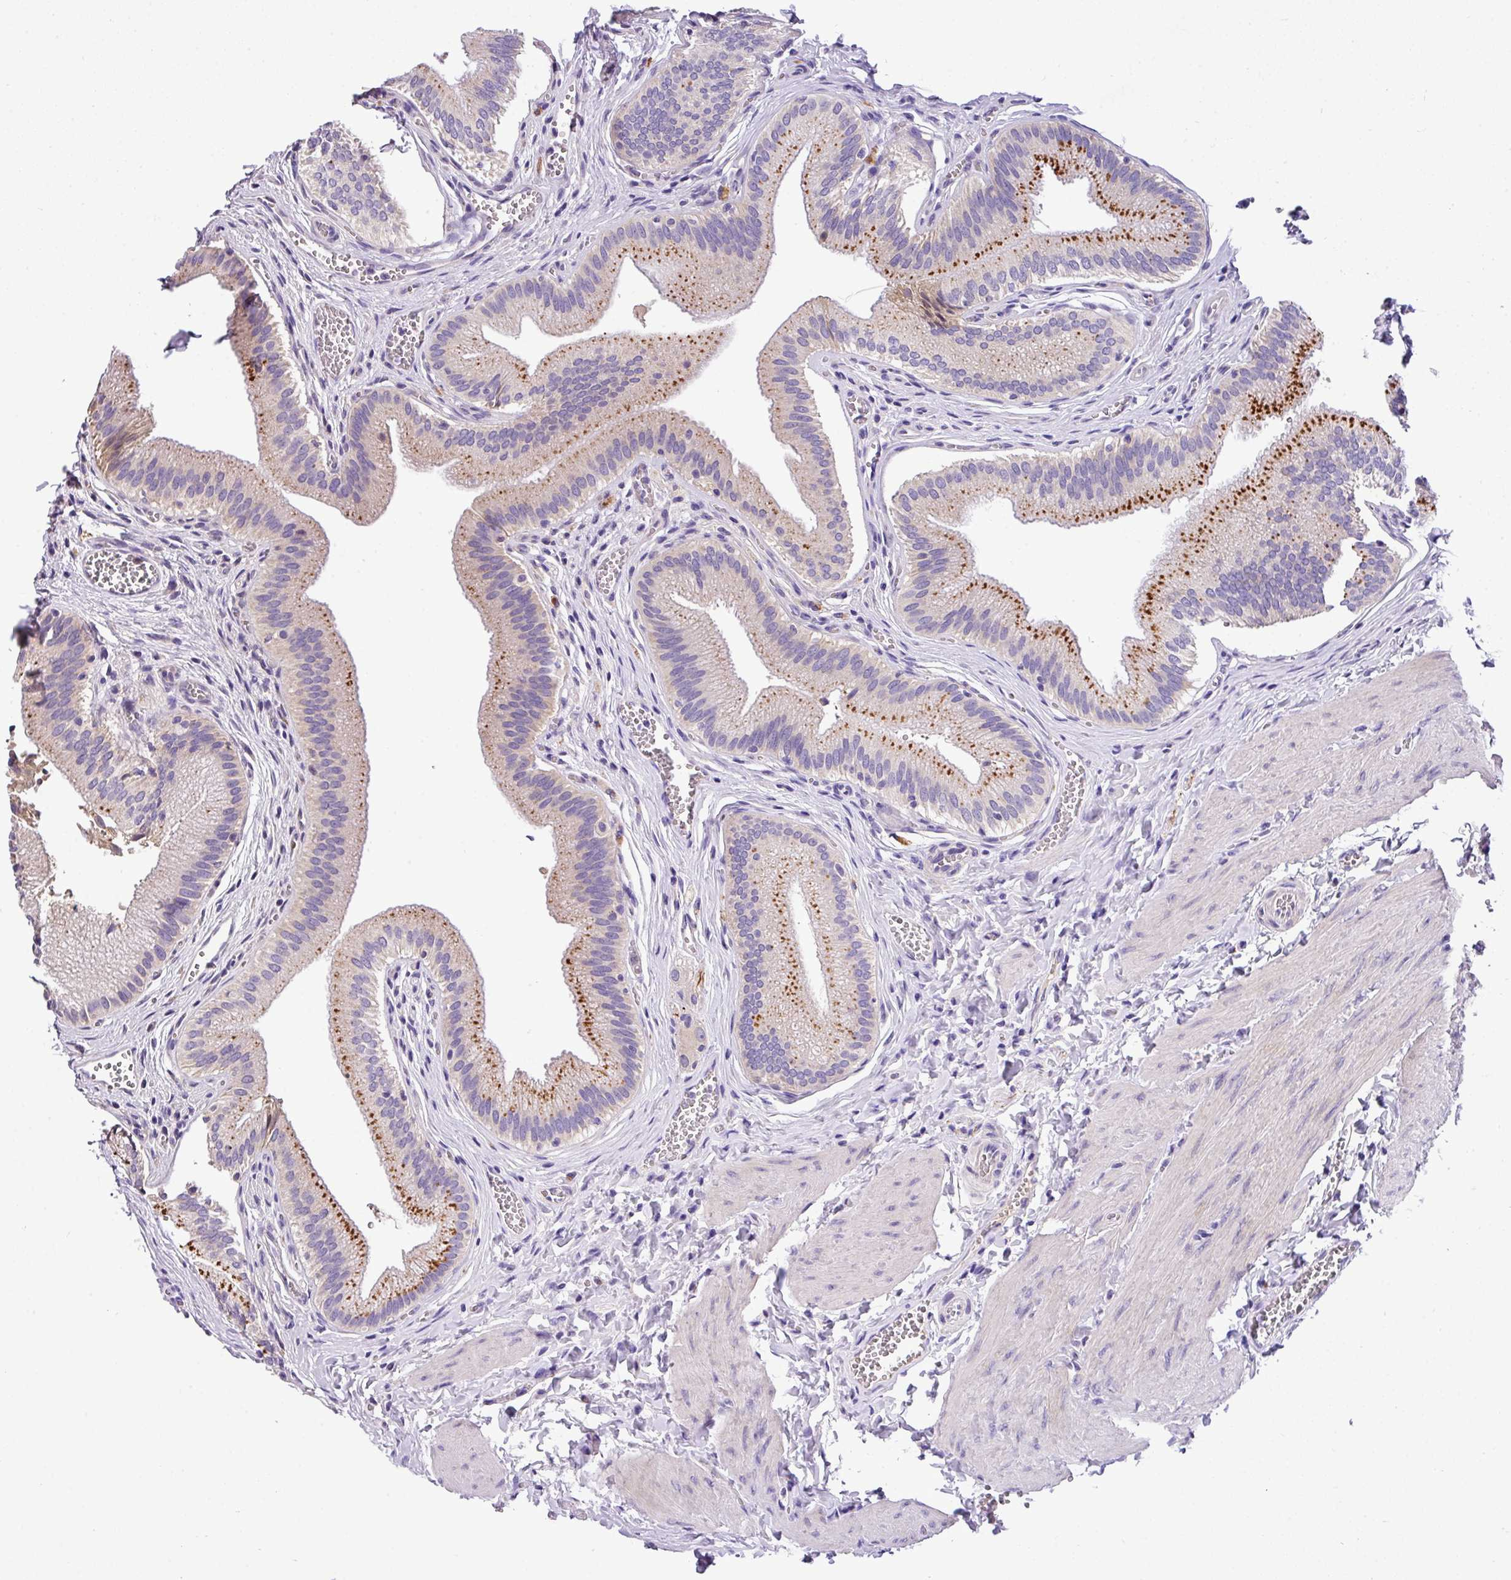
{"staining": {"intensity": "strong", "quantity": "25%-75%", "location": "cytoplasmic/membranous"}, "tissue": "gallbladder", "cell_type": "Glandular cells", "image_type": "normal", "snomed": [{"axis": "morphology", "description": "Normal tissue, NOS"}, {"axis": "topography", "description": "Gallbladder"}], "caption": "Protein expression analysis of normal human gallbladder reveals strong cytoplasmic/membranous positivity in approximately 25%-75% of glandular cells. The protein is stained brown, and the nuclei are stained in blue (DAB IHC with brightfield microscopy, high magnification).", "gene": "ANXA2R", "patient": {"sex": "male", "age": 17}}